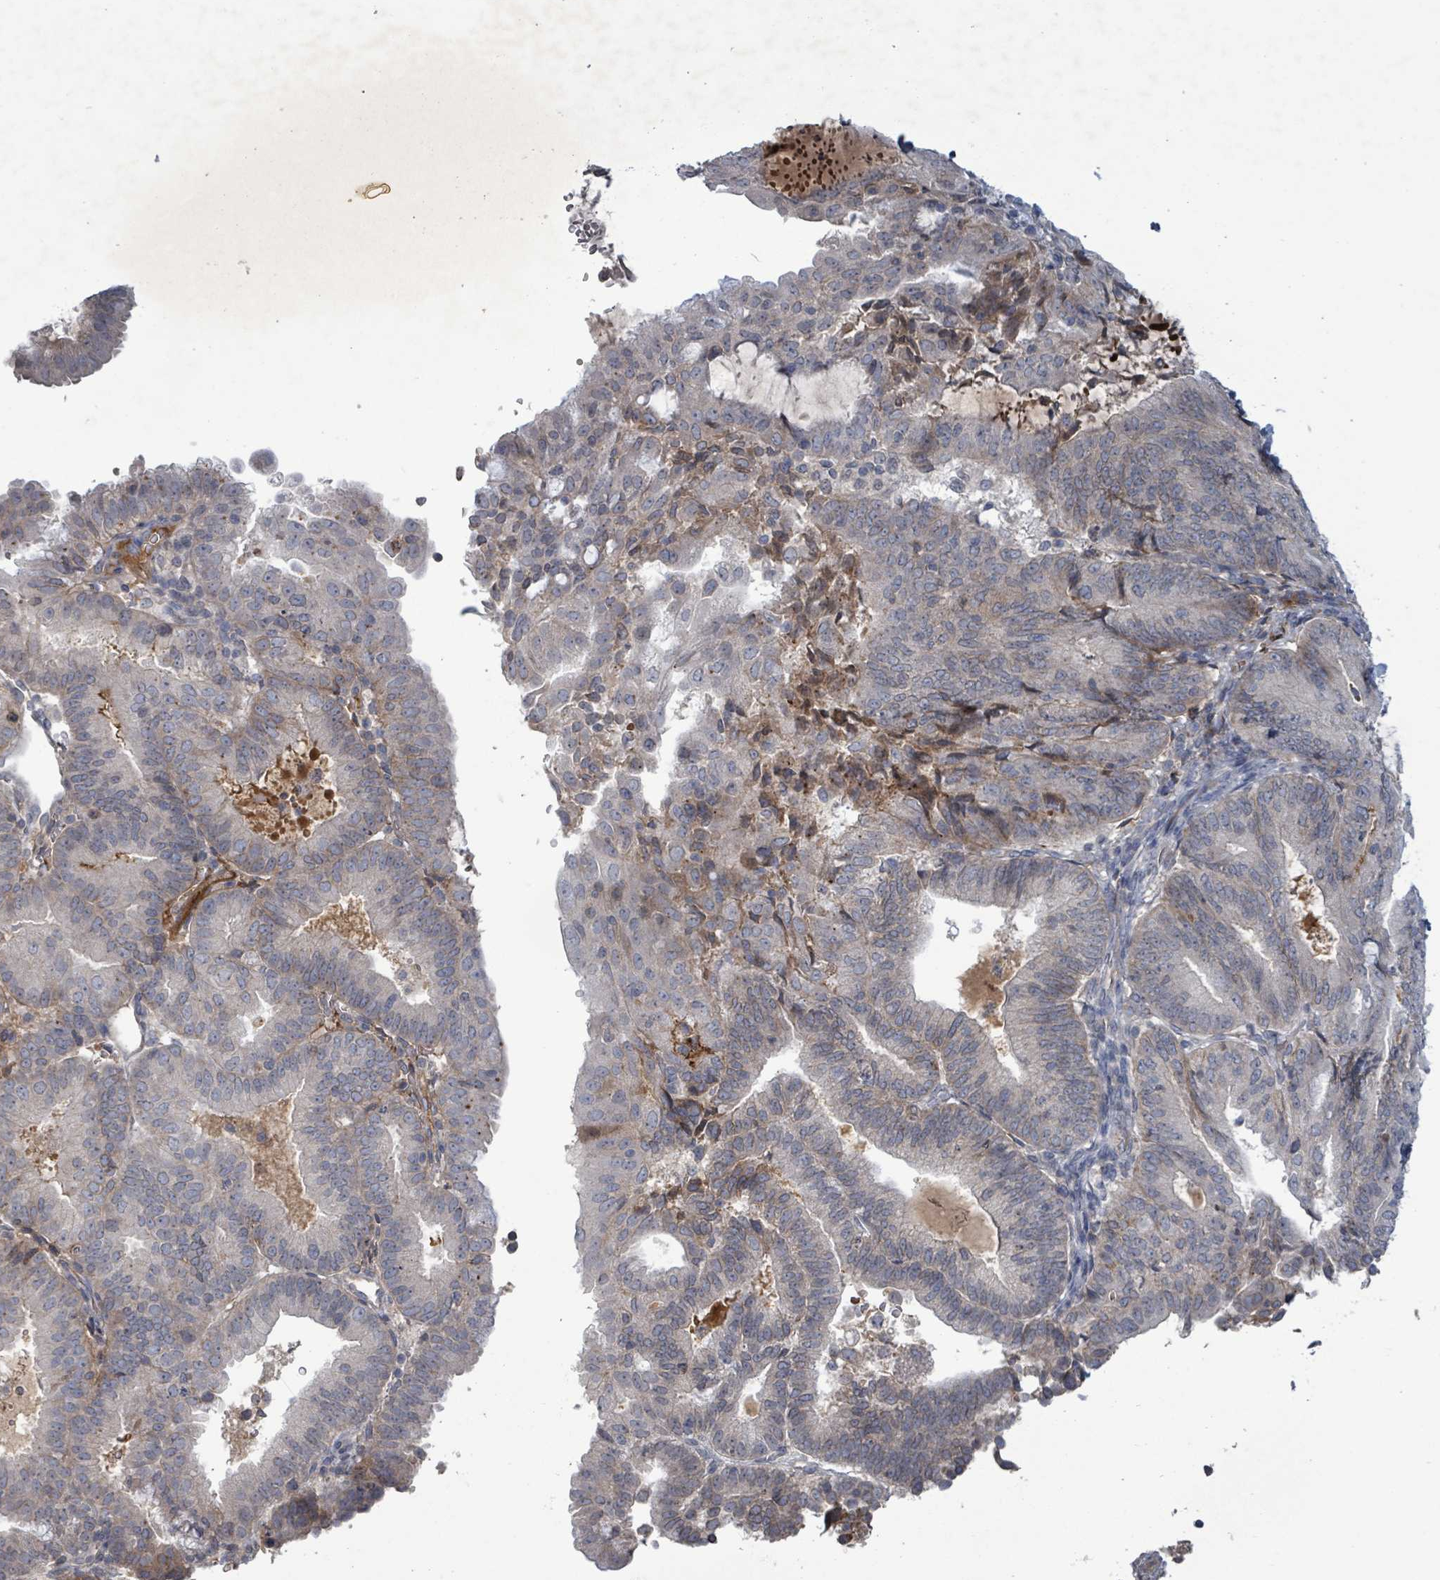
{"staining": {"intensity": "negative", "quantity": "none", "location": "none"}, "tissue": "endometrial cancer", "cell_type": "Tumor cells", "image_type": "cancer", "snomed": [{"axis": "morphology", "description": "Adenocarcinoma, NOS"}, {"axis": "topography", "description": "Endometrium"}], "caption": "This is an IHC micrograph of endometrial cancer (adenocarcinoma). There is no staining in tumor cells.", "gene": "GRM8", "patient": {"sex": "female", "age": 70}}